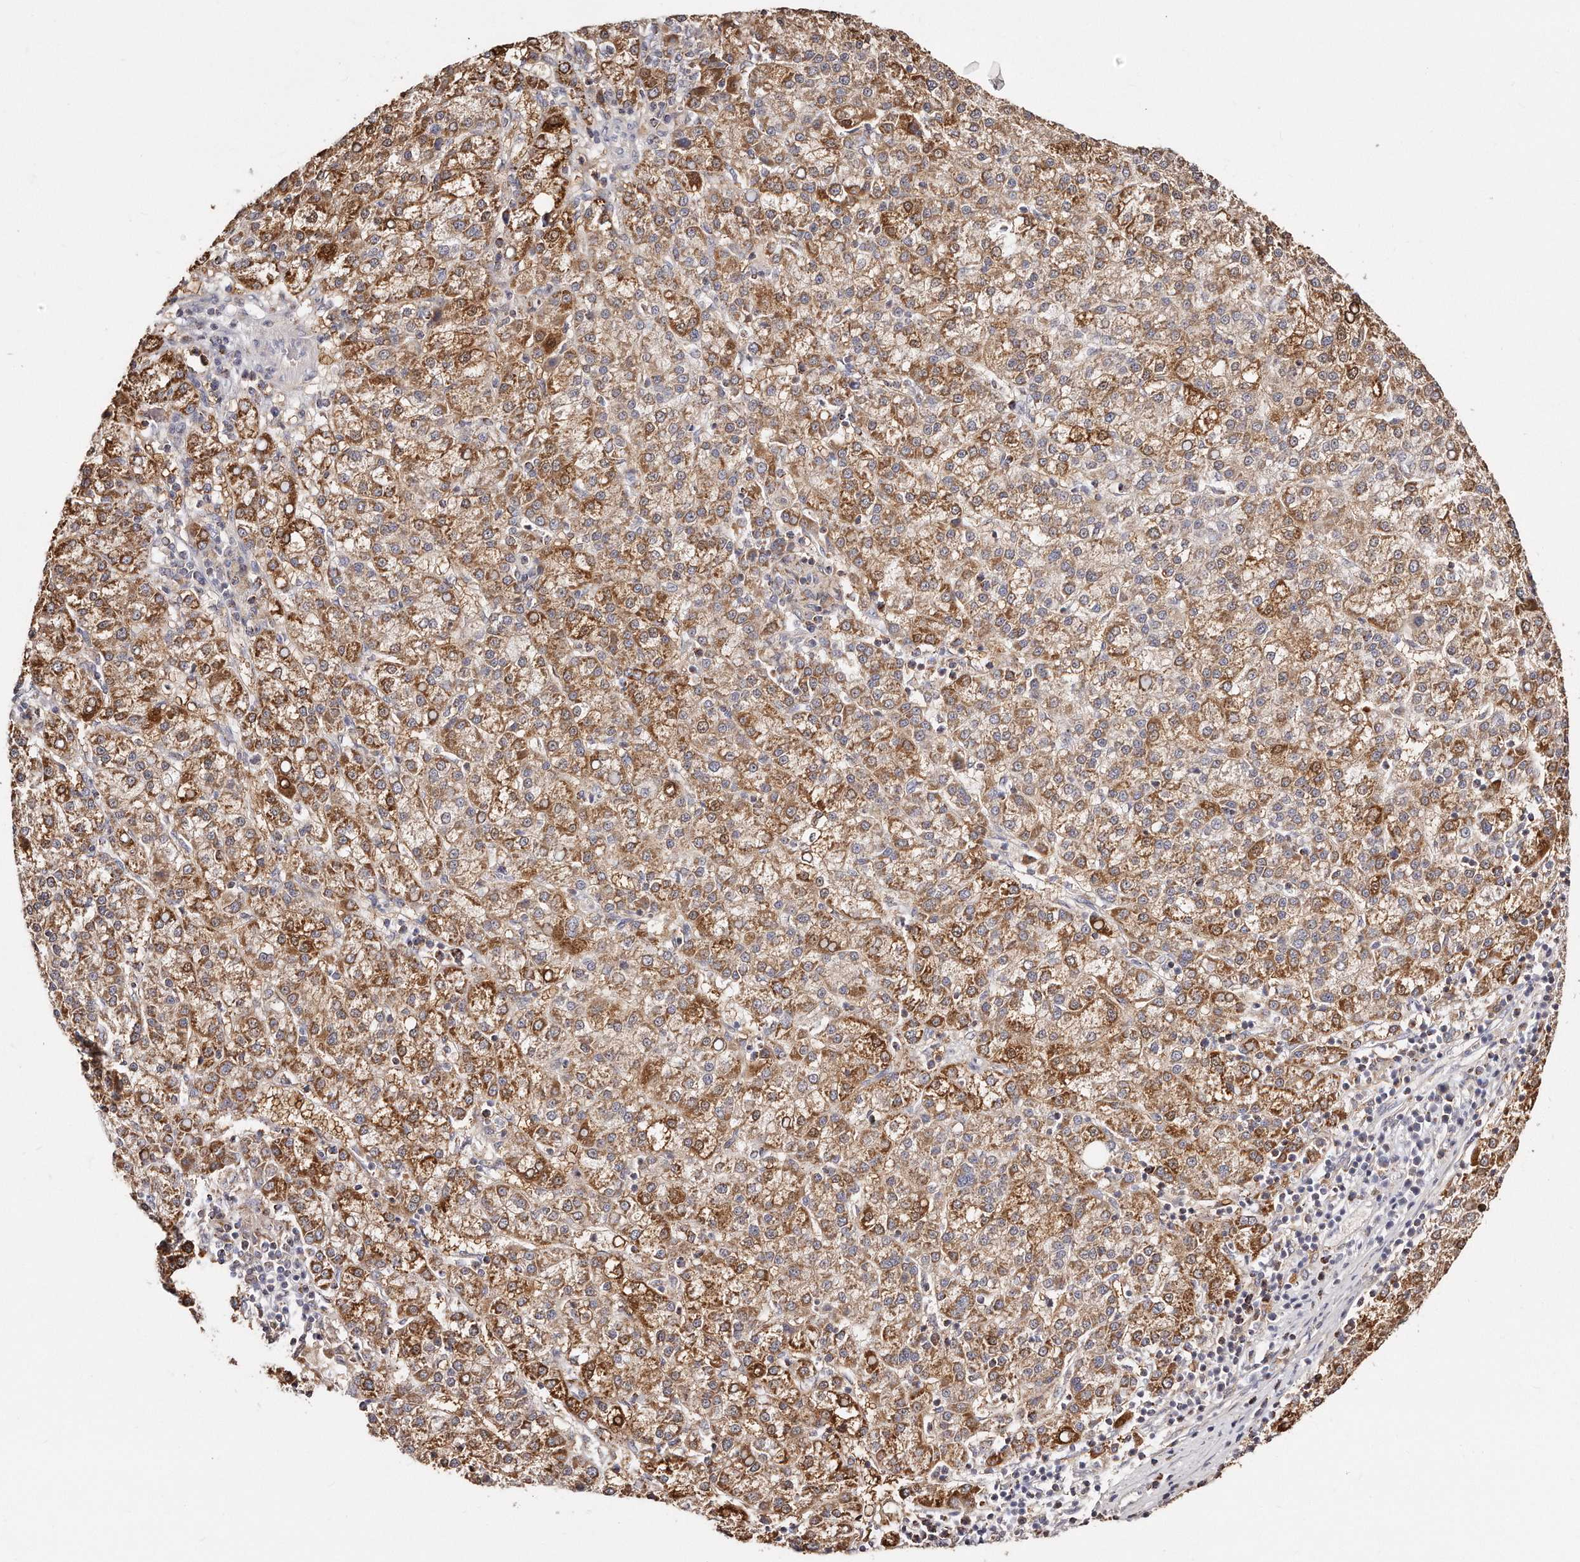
{"staining": {"intensity": "strong", "quantity": ">75%", "location": "cytoplasmic/membranous"}, "tissue": "liver cancer", "cell_type": "Tumor cells", "image_type": "cancer", "snomed": [{"axis": "morphology", "description": "Carcinoma, Hepatocellular, NOS"}, {"axis": "topography", "description": "Liver"}], "caption": "A high-resolution photomicrograph shows immunohistochemistry staining of liver cancer, which displays strong cytoplasmic/membranous staining in about >75% of tumor cells.", "gene": "RTKN", "patient": {"sex": "female", "age": 58}}